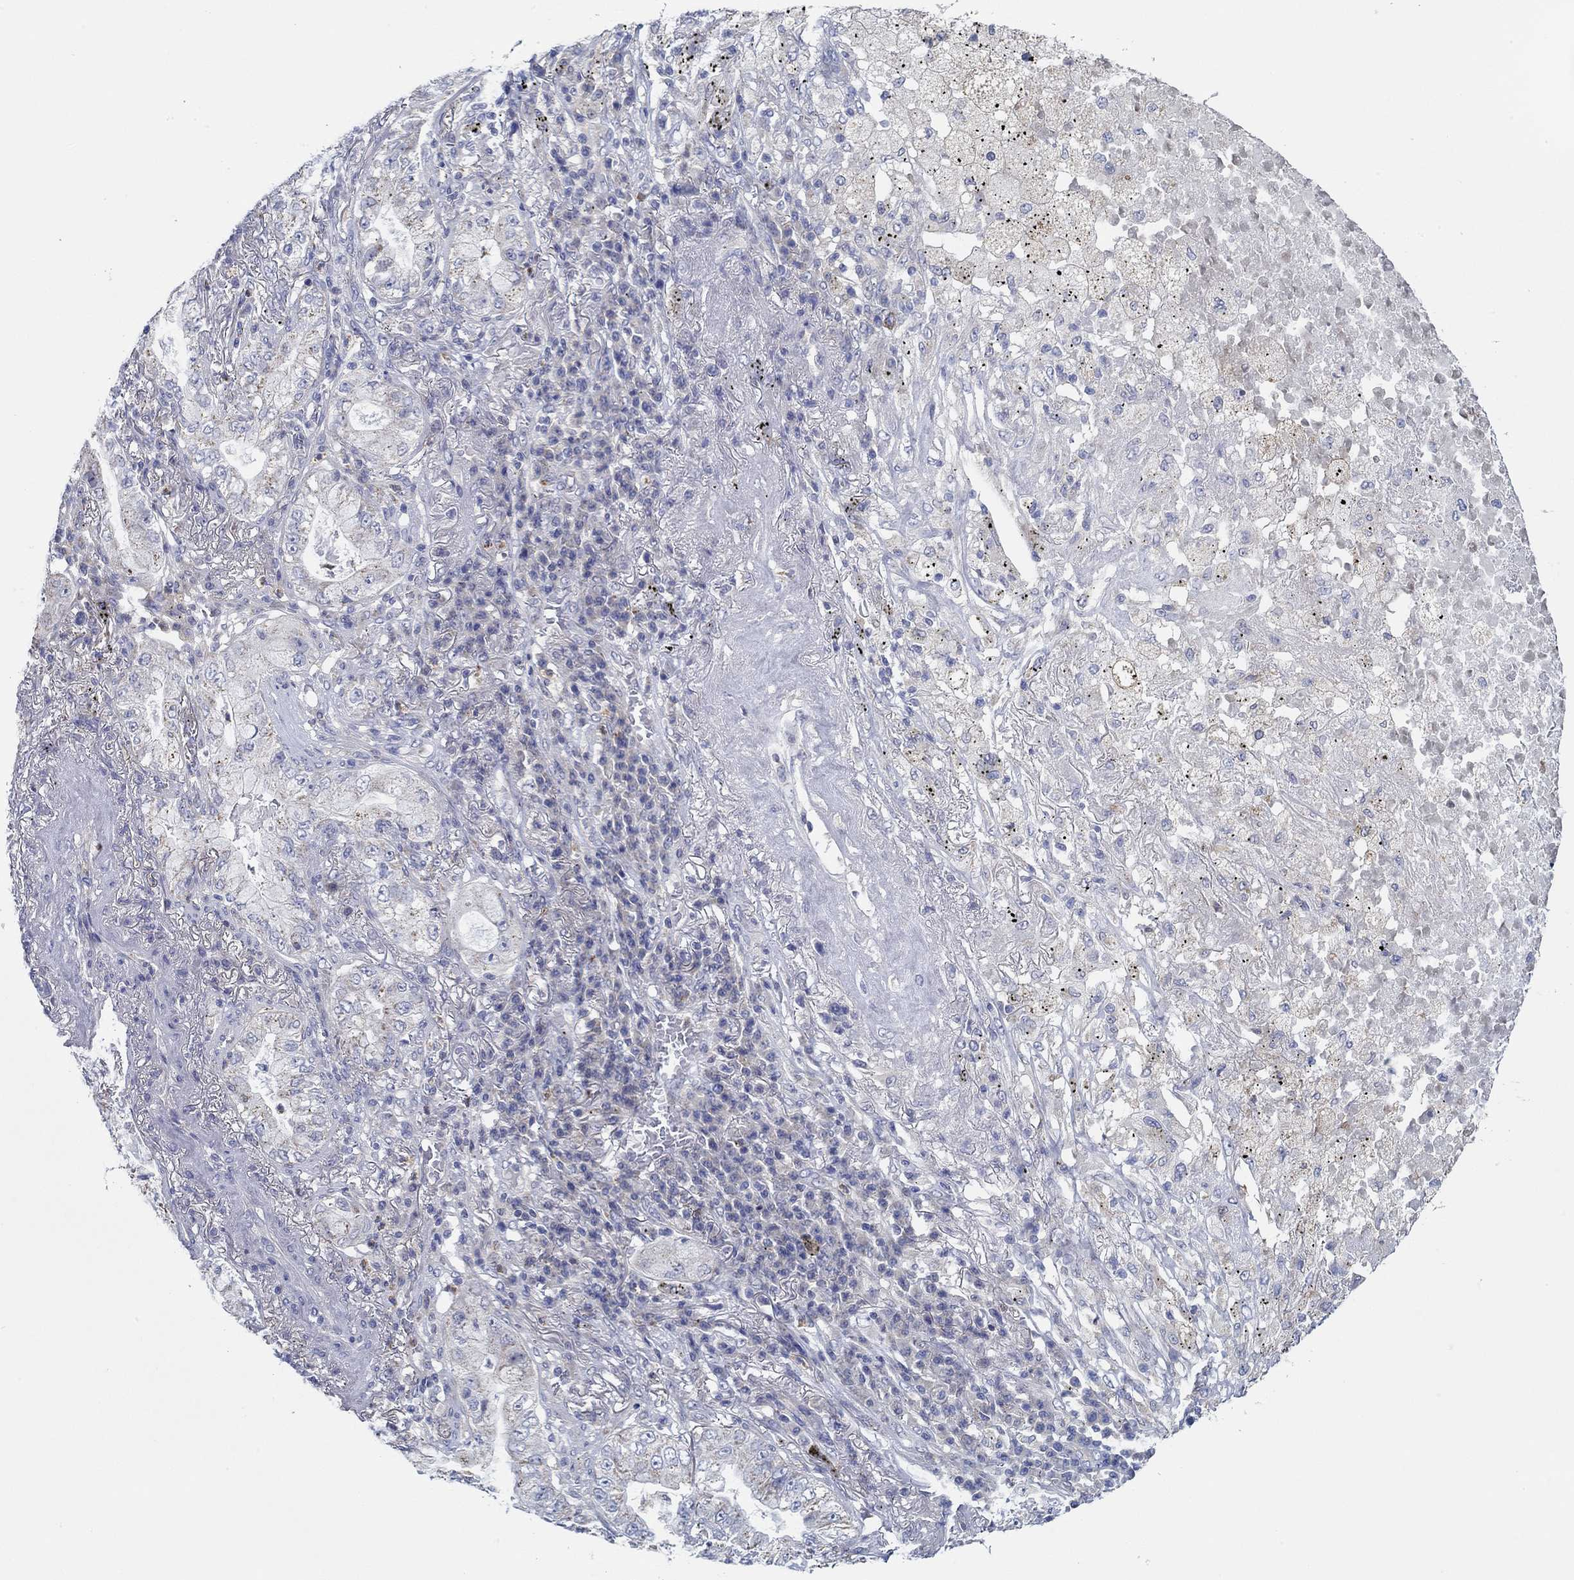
{"staining": {"intensity": "negative", "quantity": "none", "location": "none"}, "tissue": "lung cancer", "cell_type": "Tumor cells", "image_type": "cancer", "snomed": [{"axis": "morphology", "description": "Adenocarcinoma, NOS"}, {"axis": "topography", "description": "Lung"}], "caption": "Tumor cells show no significant expression in lung cancer.", "gene": "CFAP61", "patient": {"sex": "female", "age": 73}}